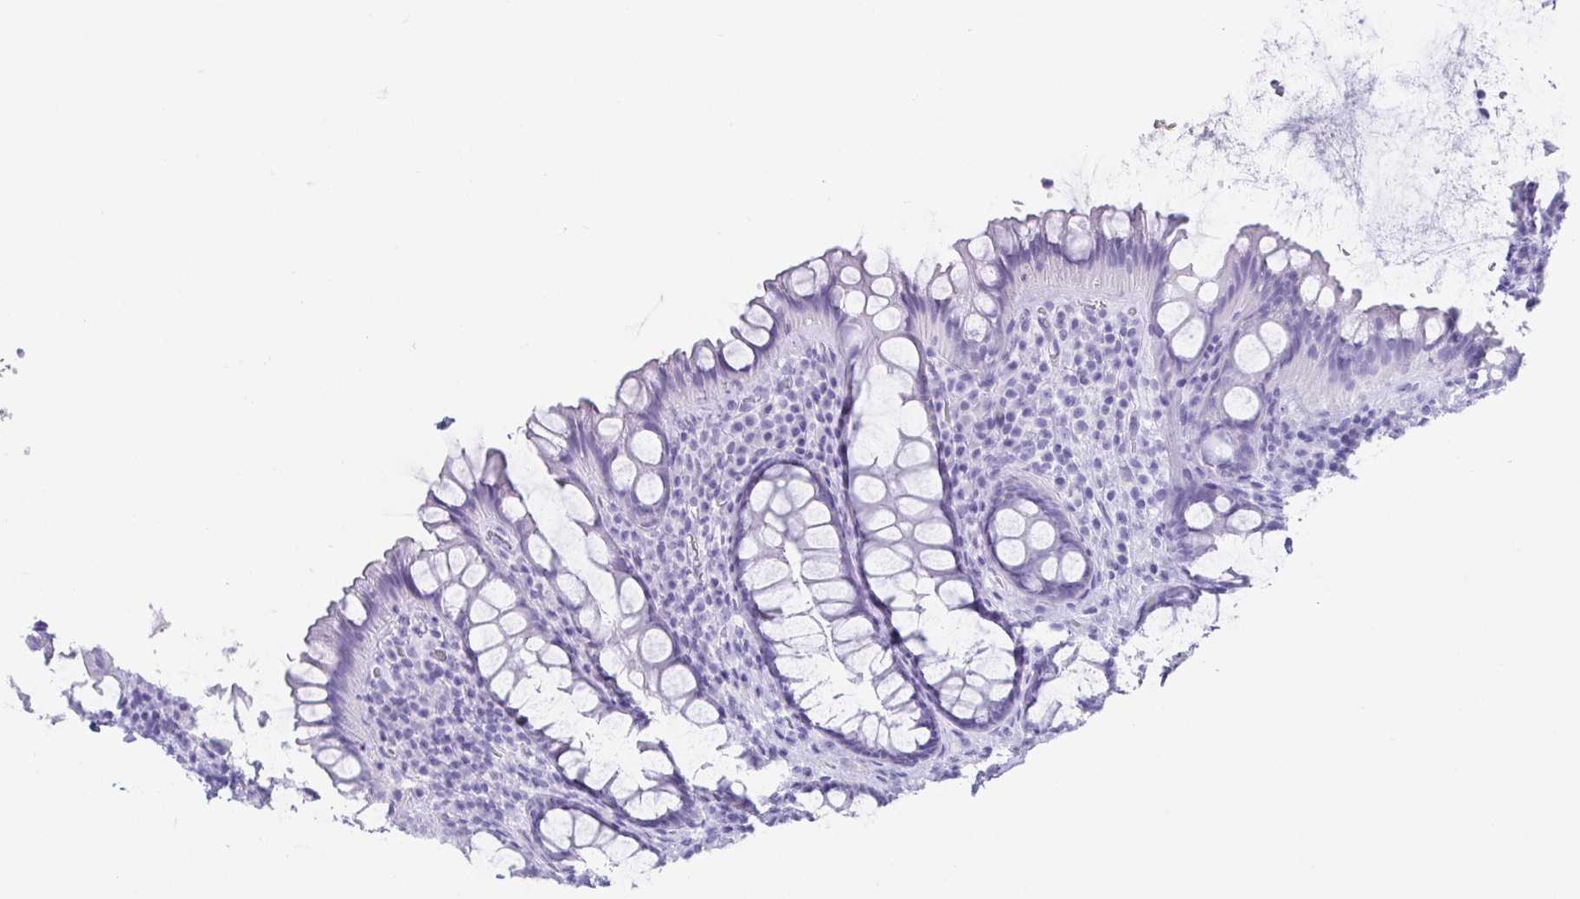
{"staining": {"intensity": "negative", "quantity": "none", "location": "none"}, "tissue": "rectum", "cell_type": "Glandular cells", "image_type": "normal", "snomed": [{"axis": "morphology", "description": "Normal tissue, NOS"}, {"axis": "topography", "description": "Rectum"}, {"axis": "topography", "description": "Peripheral nerve tissue"}], "caption": "Normal rectum was stained to show a protein in brown. There is no significant expression in glandular cells. (DAB immunohistochemistry (IHC), high magnification).", "gene": "CD164L2", "patient": {"sex": "female", "age": 69}}